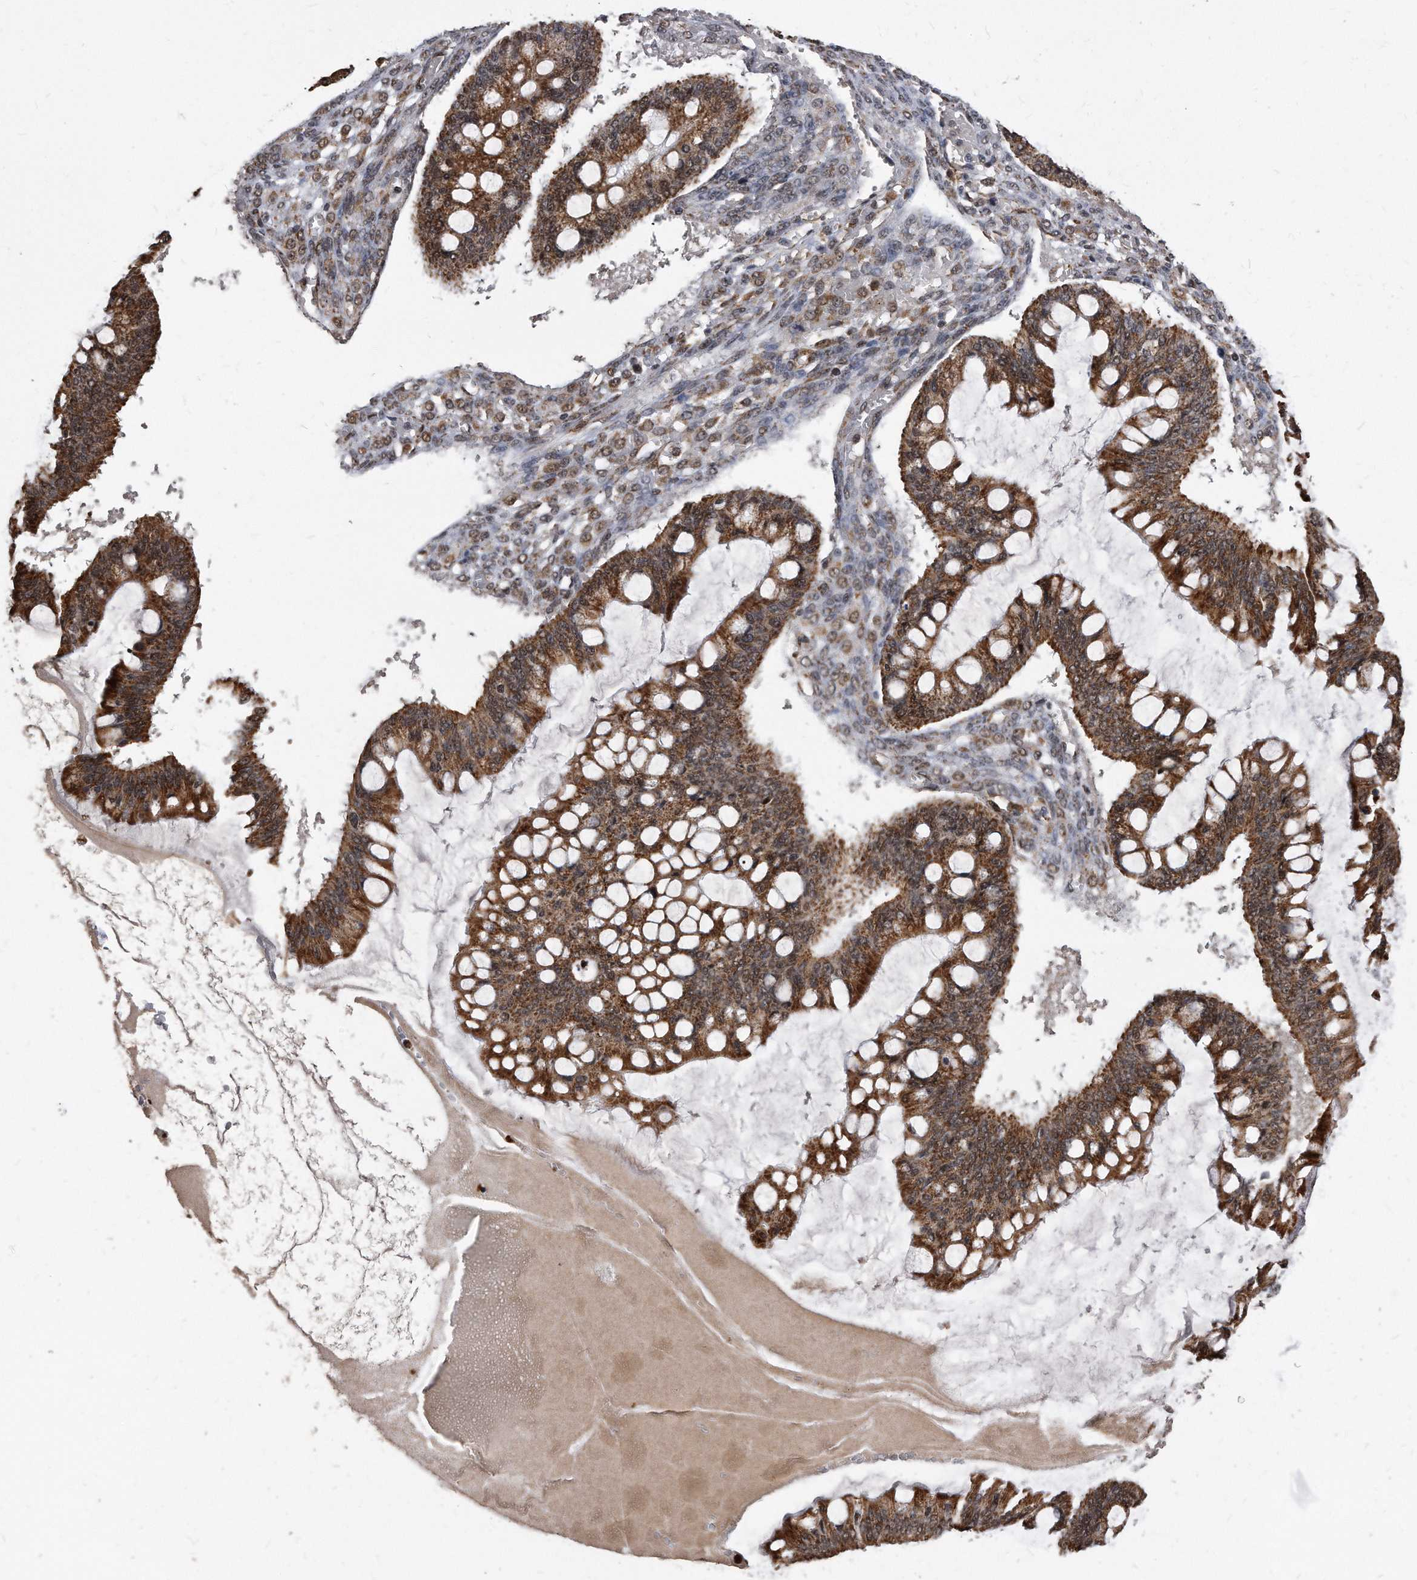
{"staining": {"intensity": "moderate", "quantity": ">75%", "location": "cytoplasmic/membranous,nuclear"}, "tissue": "ovarian cancer", "cell_type": "Tumor cells", "image_type": "cancer", "snomed": [{"axis": "morphology", "description": "Cystadenocarcinoma, mucinous, NOS"}, {"axis": "topography", "description": "Ovary"}], "caption": "The histopathology image shows immunohistochemical staining of mucinous cystadenocarcinoma (ovarian). There is moderate cytoplasmic/membranous and nuclear positivity is present in about >75% of tumor cells.", "gene": "DUSP22", "patient": {"sex": "female", "age": 73}}